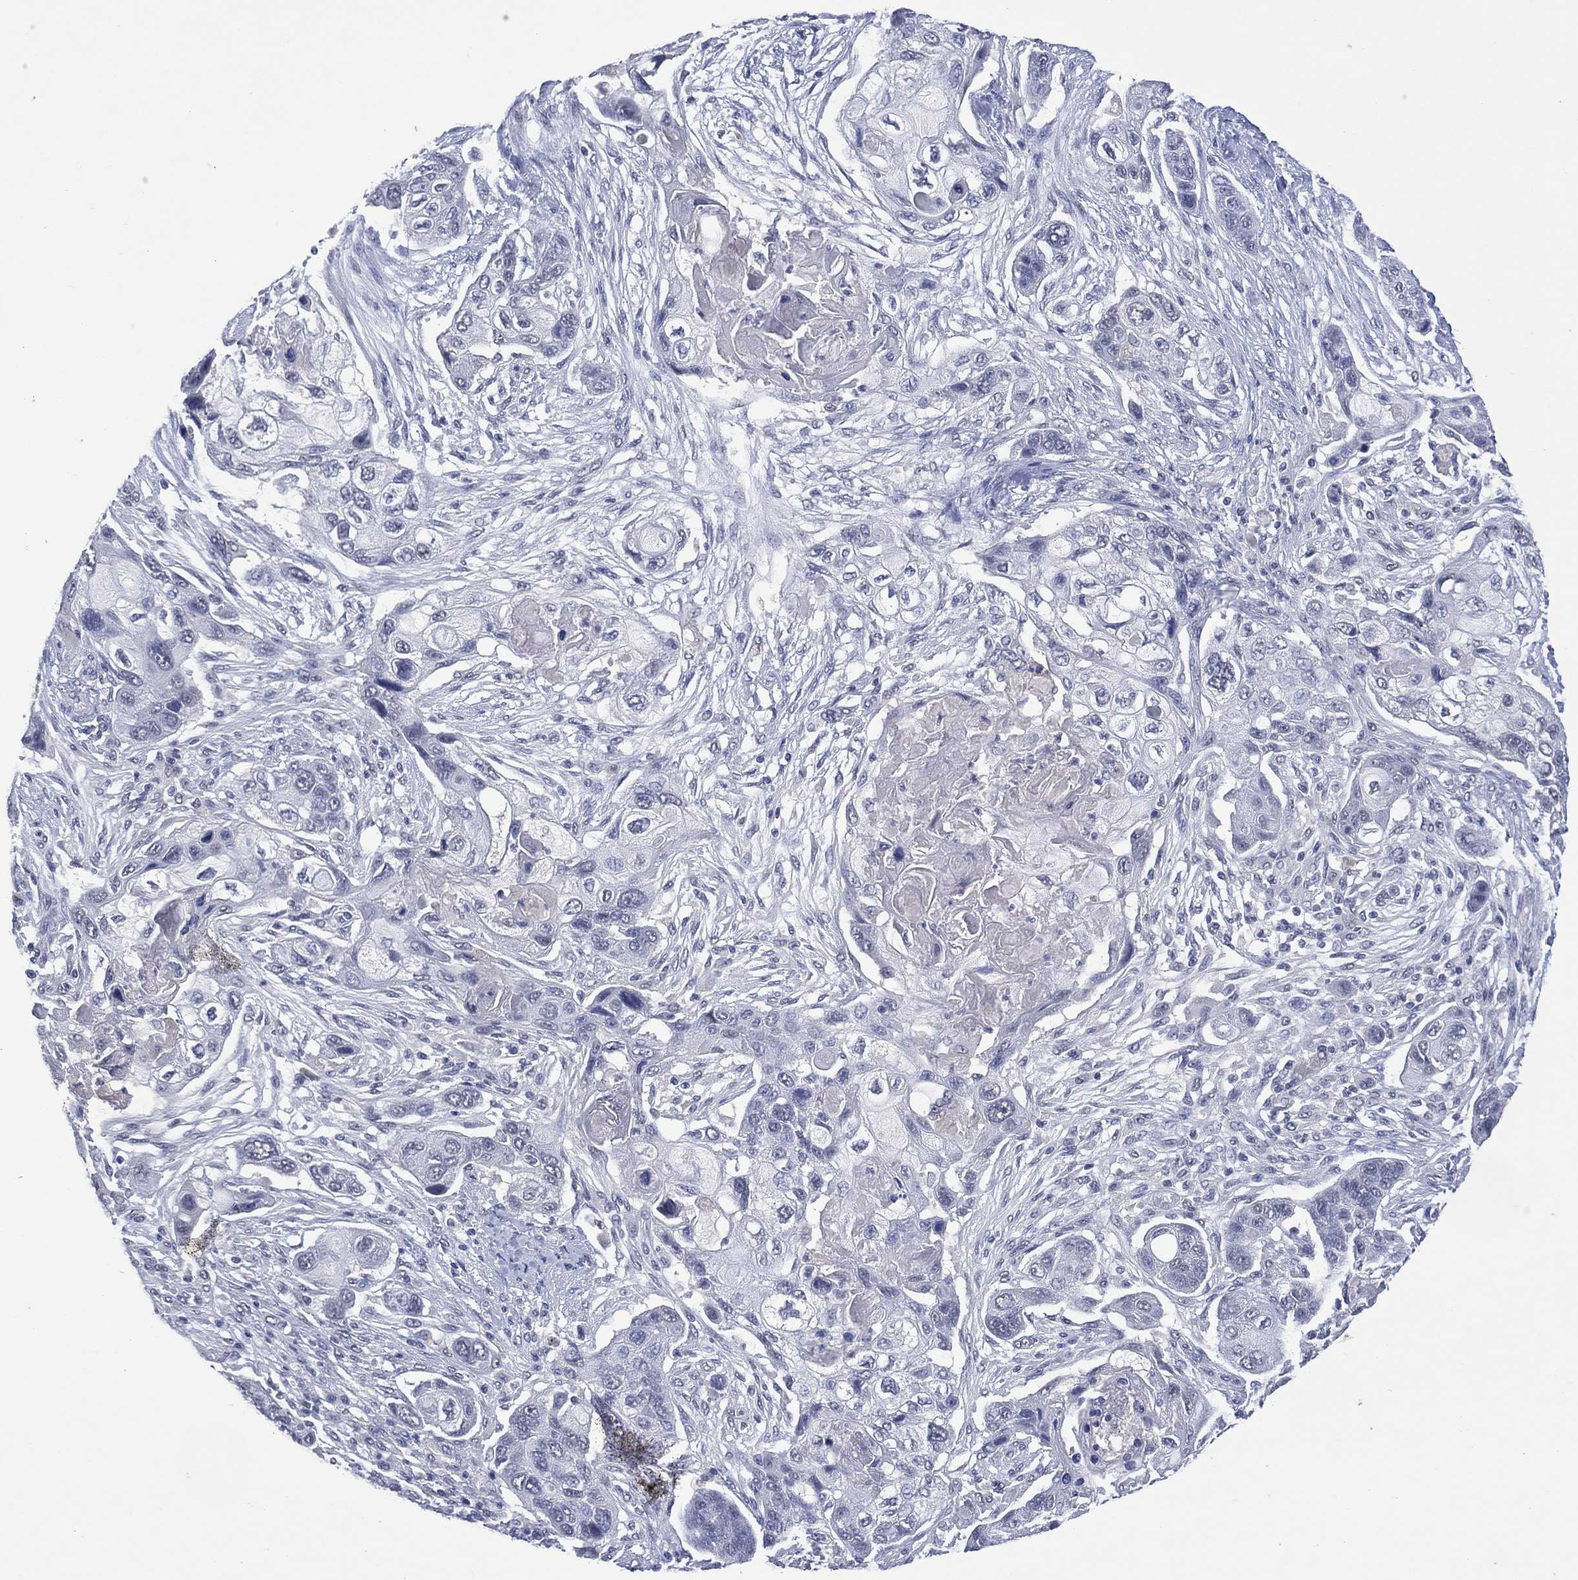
{"staining": {"intensity": "negative", "quantity": "none", "location": "none"}, "tissue": "lung cancer", "cell_type": "Tumor cells", "image_type": "cancer", "snomed": [{"axis": "morphology", "description": "Squamous cell carcinoma, NOS"}, {"axis": "topography", "description": "Lung"}], "caption": "Lung squamous cell carcinoma was stained to show a protein in brown. There is no significant positivity in tumor cells.", "gene": "ASB10", "patient": {"sex": "male", "age": 69}}